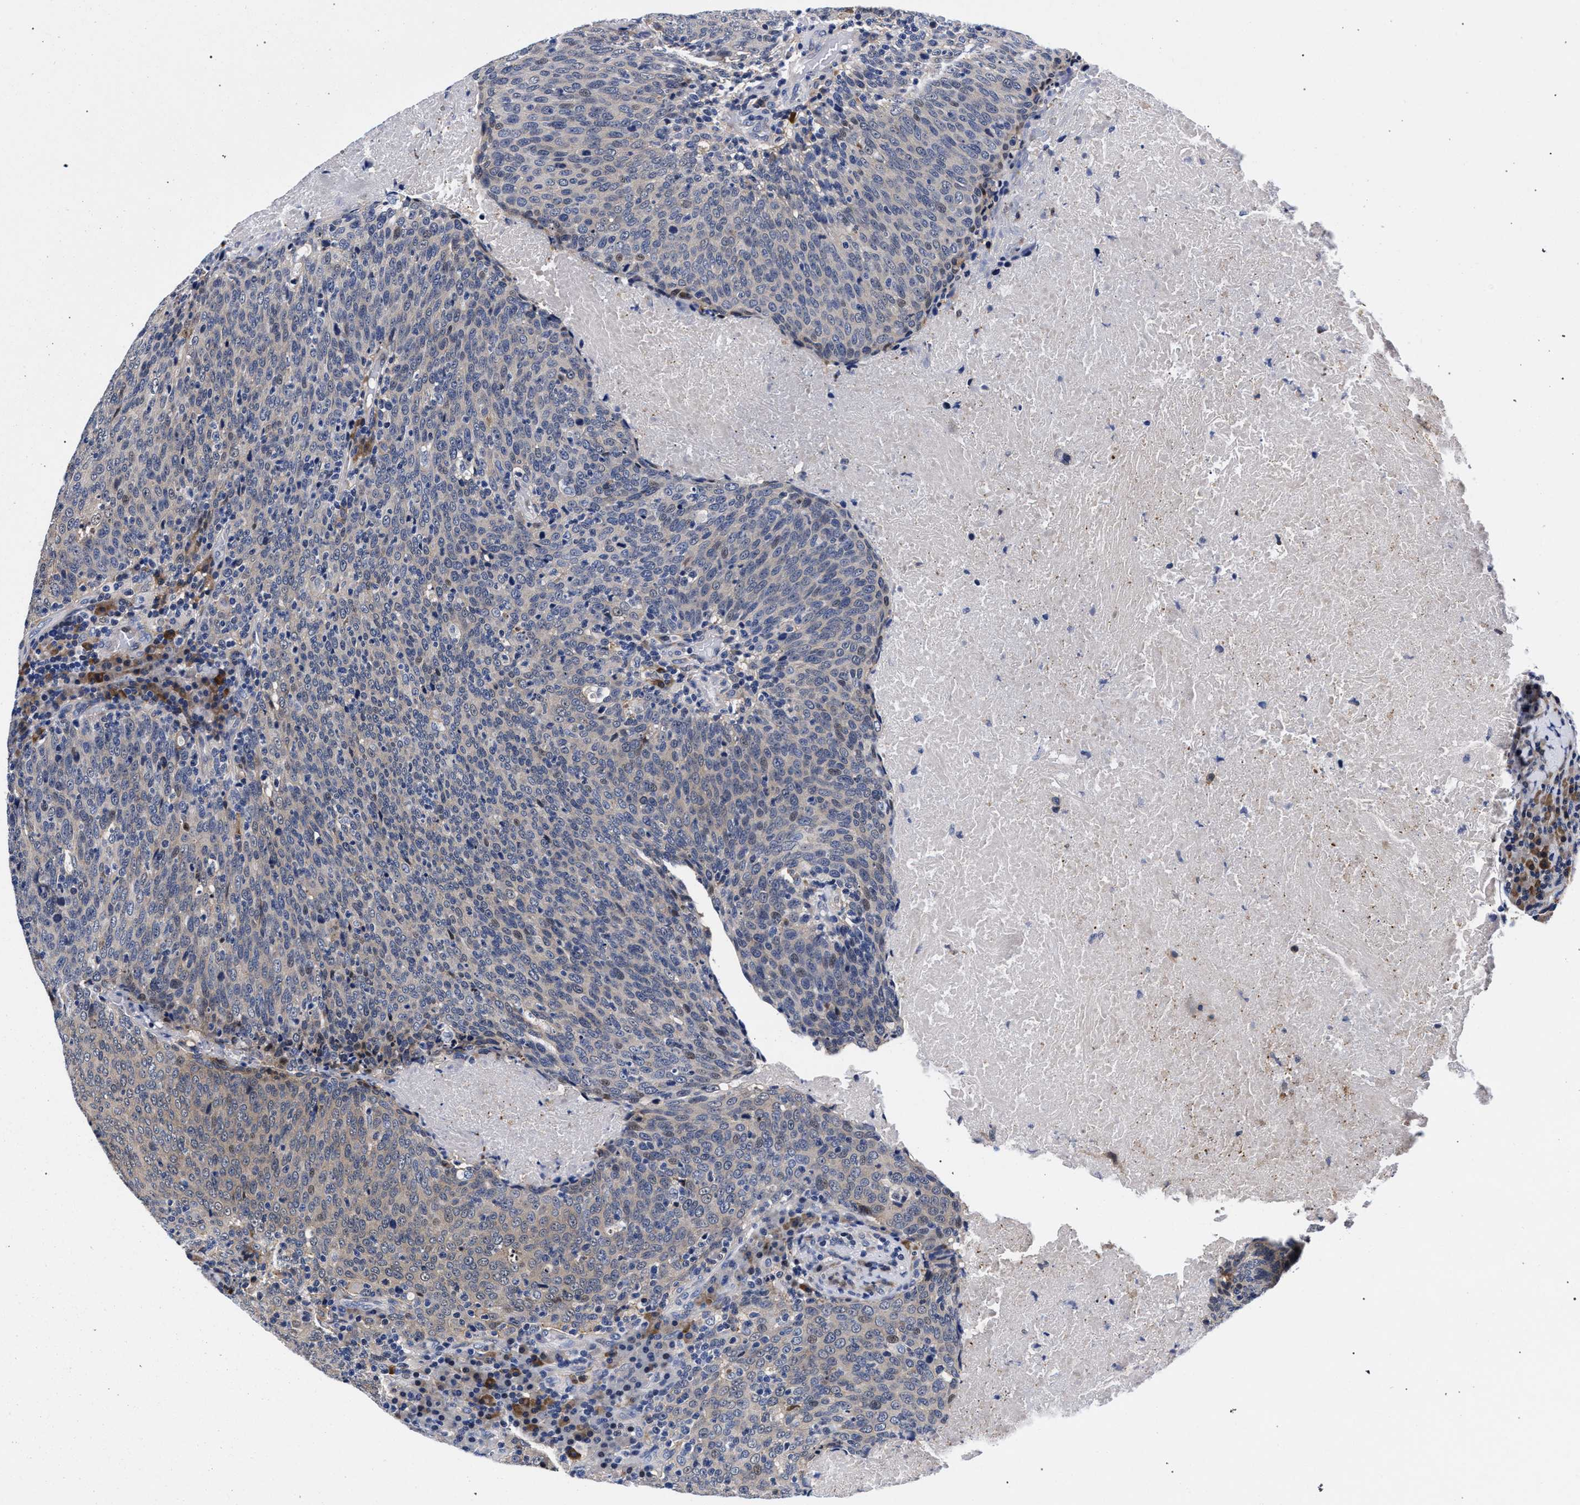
{"staining": {"intensity": "moderate", "quantity": "<25%", "location": "cytoplasmic/membranous,nuclear"}, "tissue": "head and neck cancer", "cell_type": "Tumor cells", "image_type": "cancer", "snomed": [{"axis": "morphology", "description": "Squamous cell carcinoma, NOS"}, {"axis": "morphology", "description": "Squamous cell carcinoma, metastatic, NOS"}, {"axis": "topography", "description": "Lymph node"}, {"axis": "topography", "description": "Head-Neck"}], "caption": "Protein staining of head and neck metastatic squamous cell carcinoma tissue displays moderate cytoplasmic/membranous and nuclear staining in about <25% of tumor cells. (Brightfield microscopy of DAB IHC at high magnification).", "gene": "ZNF462", "patient": {"sex": "male", "age": 62}}